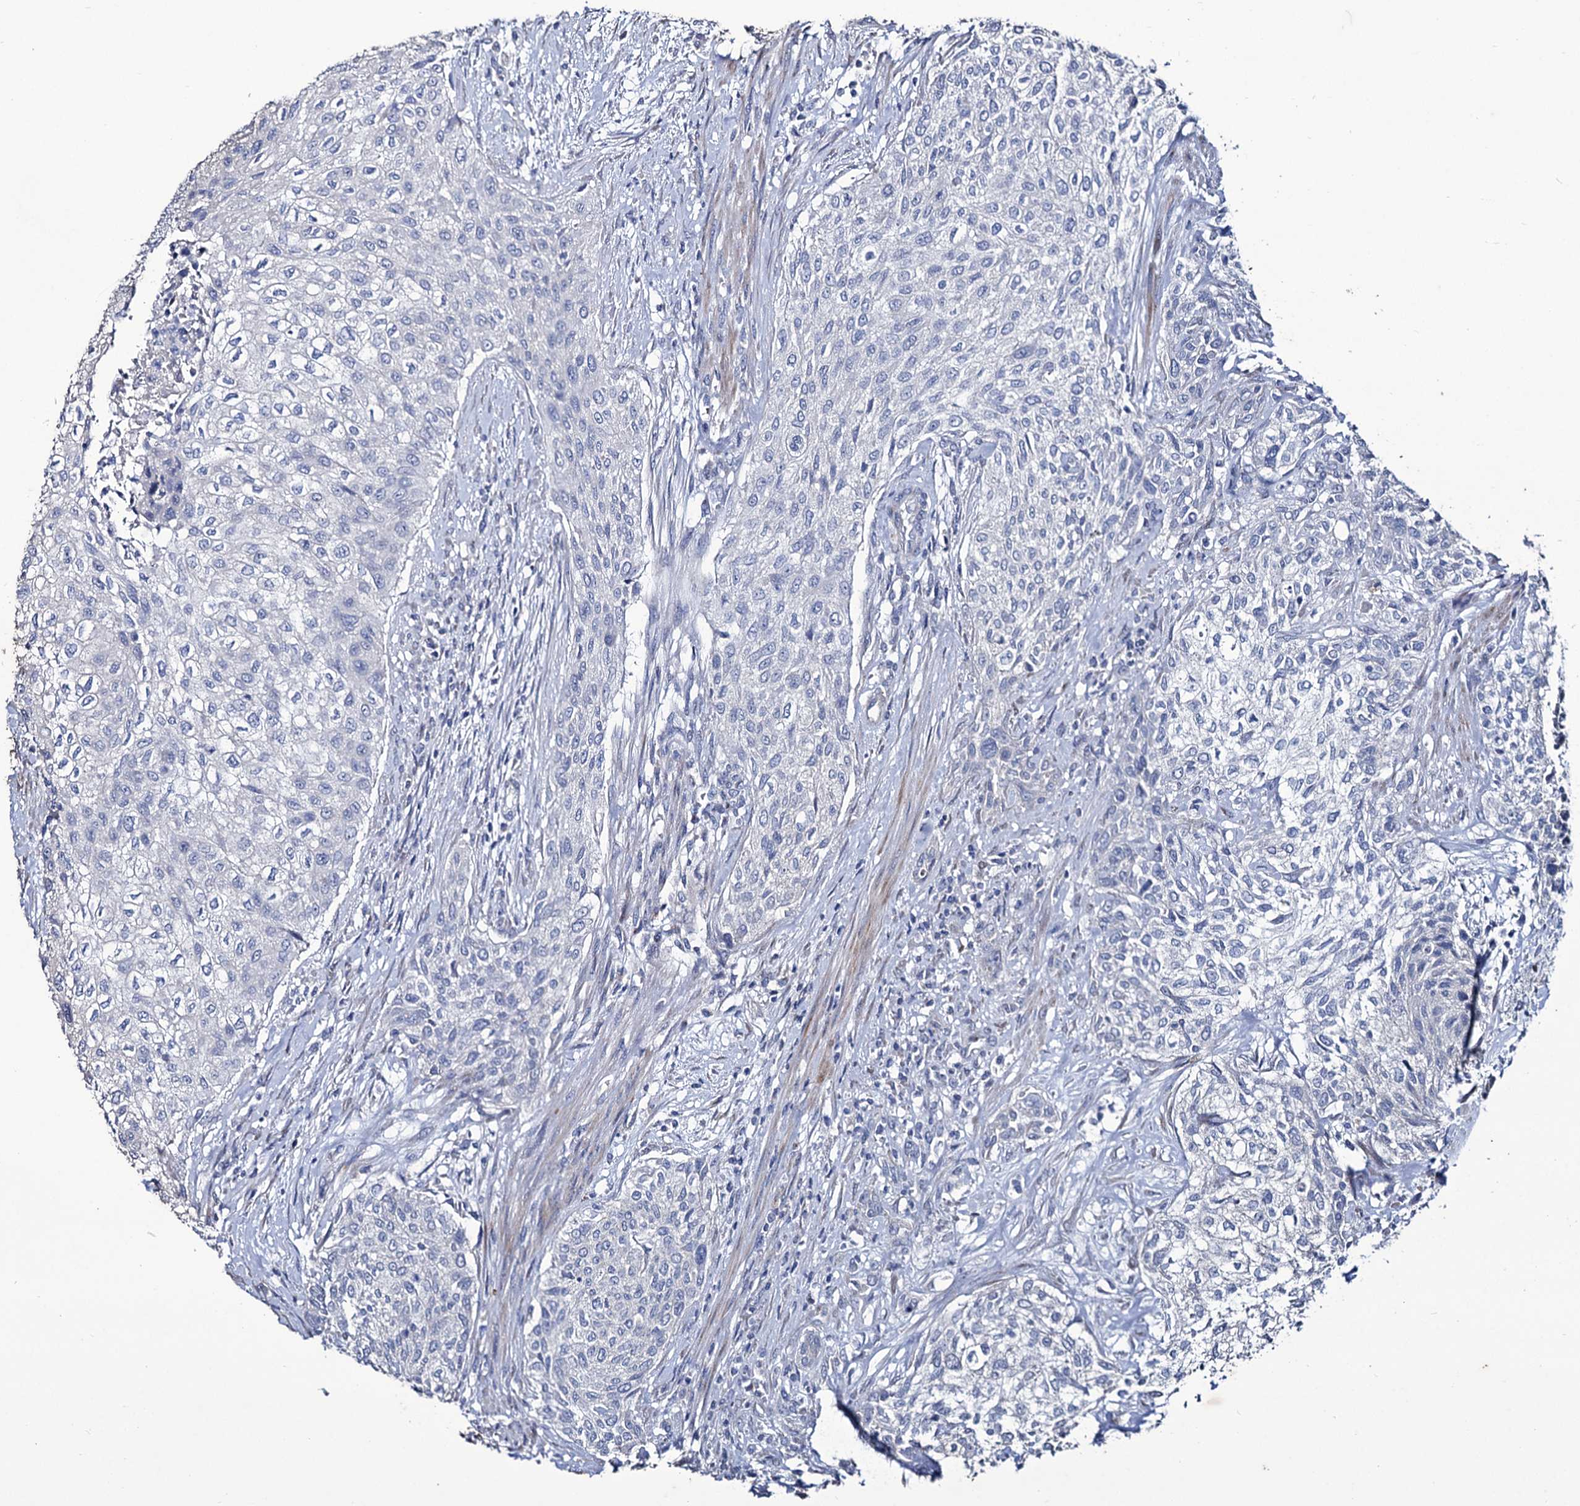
{"staining": {"intensity": "negative", "quantity": "none", "location": "none"}, "tissue": "urothelial cancer", "cell_type": "Tumor cells", "image_type": "cancer", "snomed": [{"axis": "morphology", "description": "Normal tissue, NOS"}, {"axis": "morphology", "description": "Urothelial carcinoma, NOS"}, {"axis": "topography", "description": "Urinary bladder"}, {"axis": "topography", "description": "Peripheral nerve tissue"}], "caption": "DAB immunohistochemical staining of human urothelial cancer displays no significant positivity in tumor cells.", "gene": "TUBGCP5", "patient": {"sex": "male", "age": 35}}